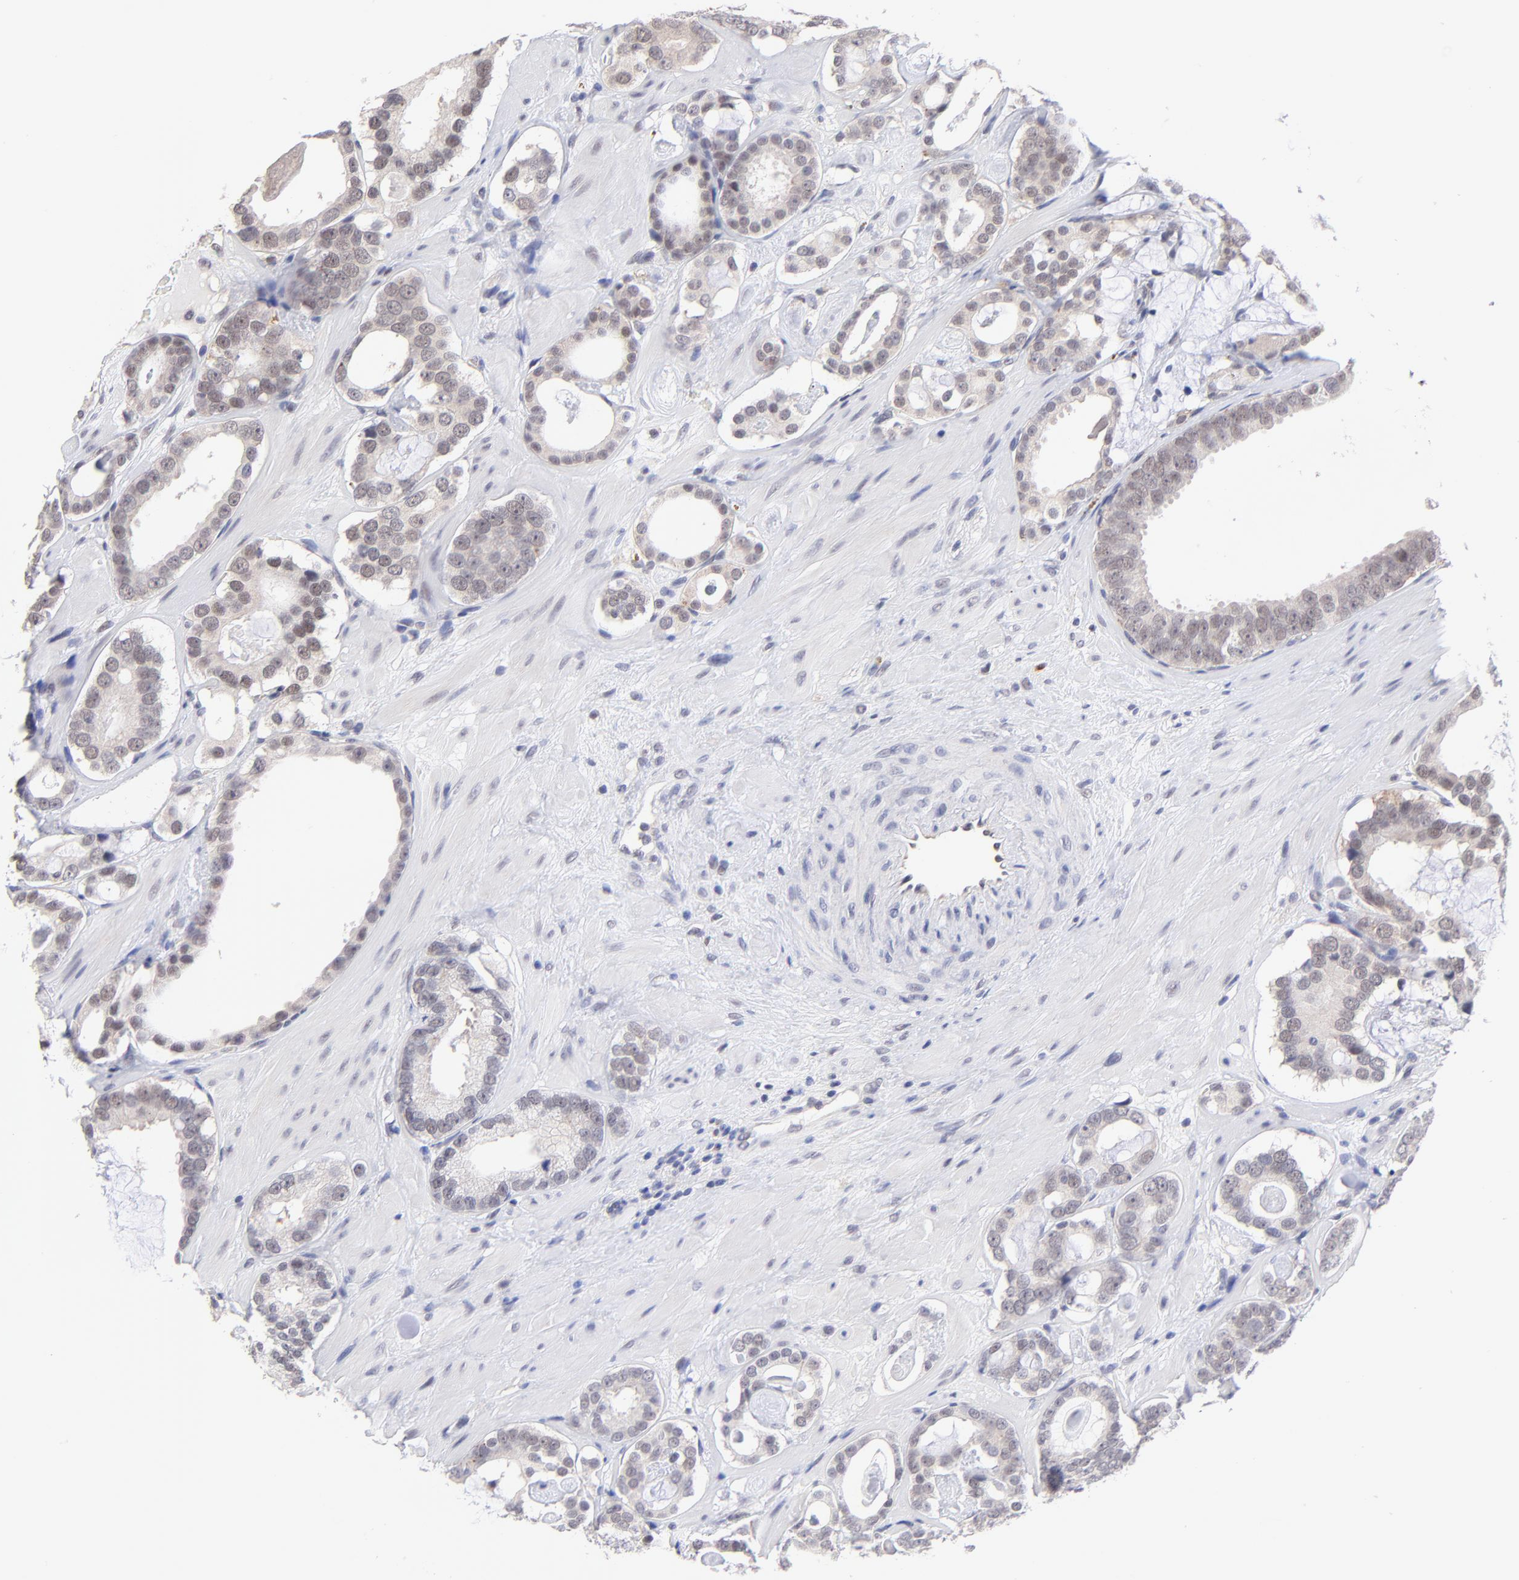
{"staining": {"intensity": "weak", "quantity": ">75%", "location": "cytoplasmic/membranous"}, "tissue": "prostate cancer", "cell_type": "Tumor cells", "image_type": "cancer", "snomed": [{"axis": "morphology", "description": "Adenocarcinoma, Low grade"}, {"axis": "topography", "description": "Prostate"}], "caption": "A high-resolution image shows IHC staining of prostate cancer, which shows weak cytoplasmic/membranous expression in about >75% of tumor cells. (brown staining indicates protein expression, while blue staining denotes nuclei).", "gene": "ZNF747", "patient": {"sex": "male", "age": 57}}